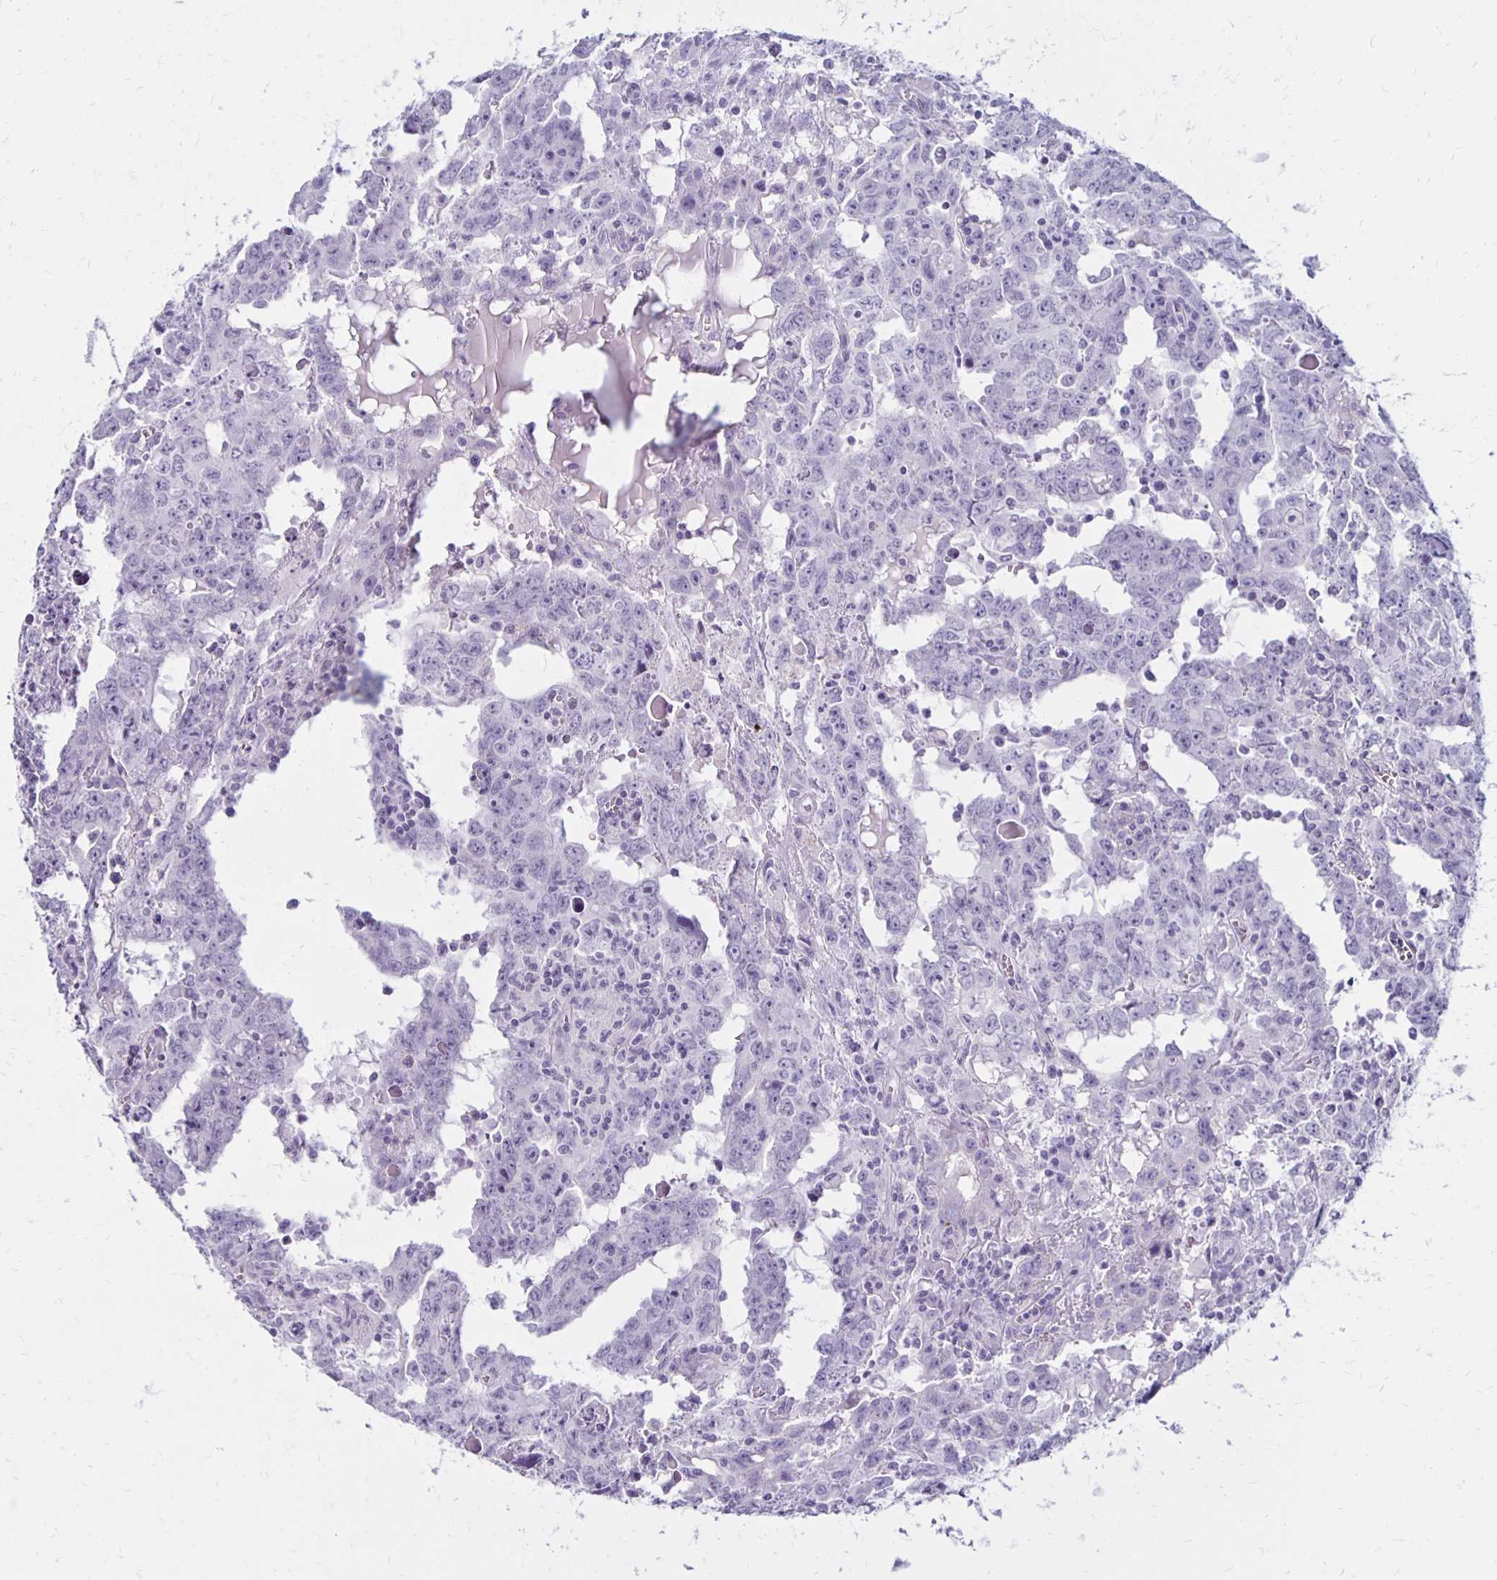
{"staining": {"intensity": "negative", "quantity": "none", "location": "none"}, "tissue": "testis cancer", "cell_type": "Tumor cells", "image_type": "cancer", "snomed": [{"axis": "morphology", "description": "Carcinoma, Embryonal, NOS"}, {"axis": "topography", "description": "Testis"}], "caption": "Human testis cancer (embryonal carcinoma) stained for a protein using immunohistochemistry exhibits no positivity in tumor cells.", "gene": "RYR1", "patient": {"sex": "male", "age": 22}}